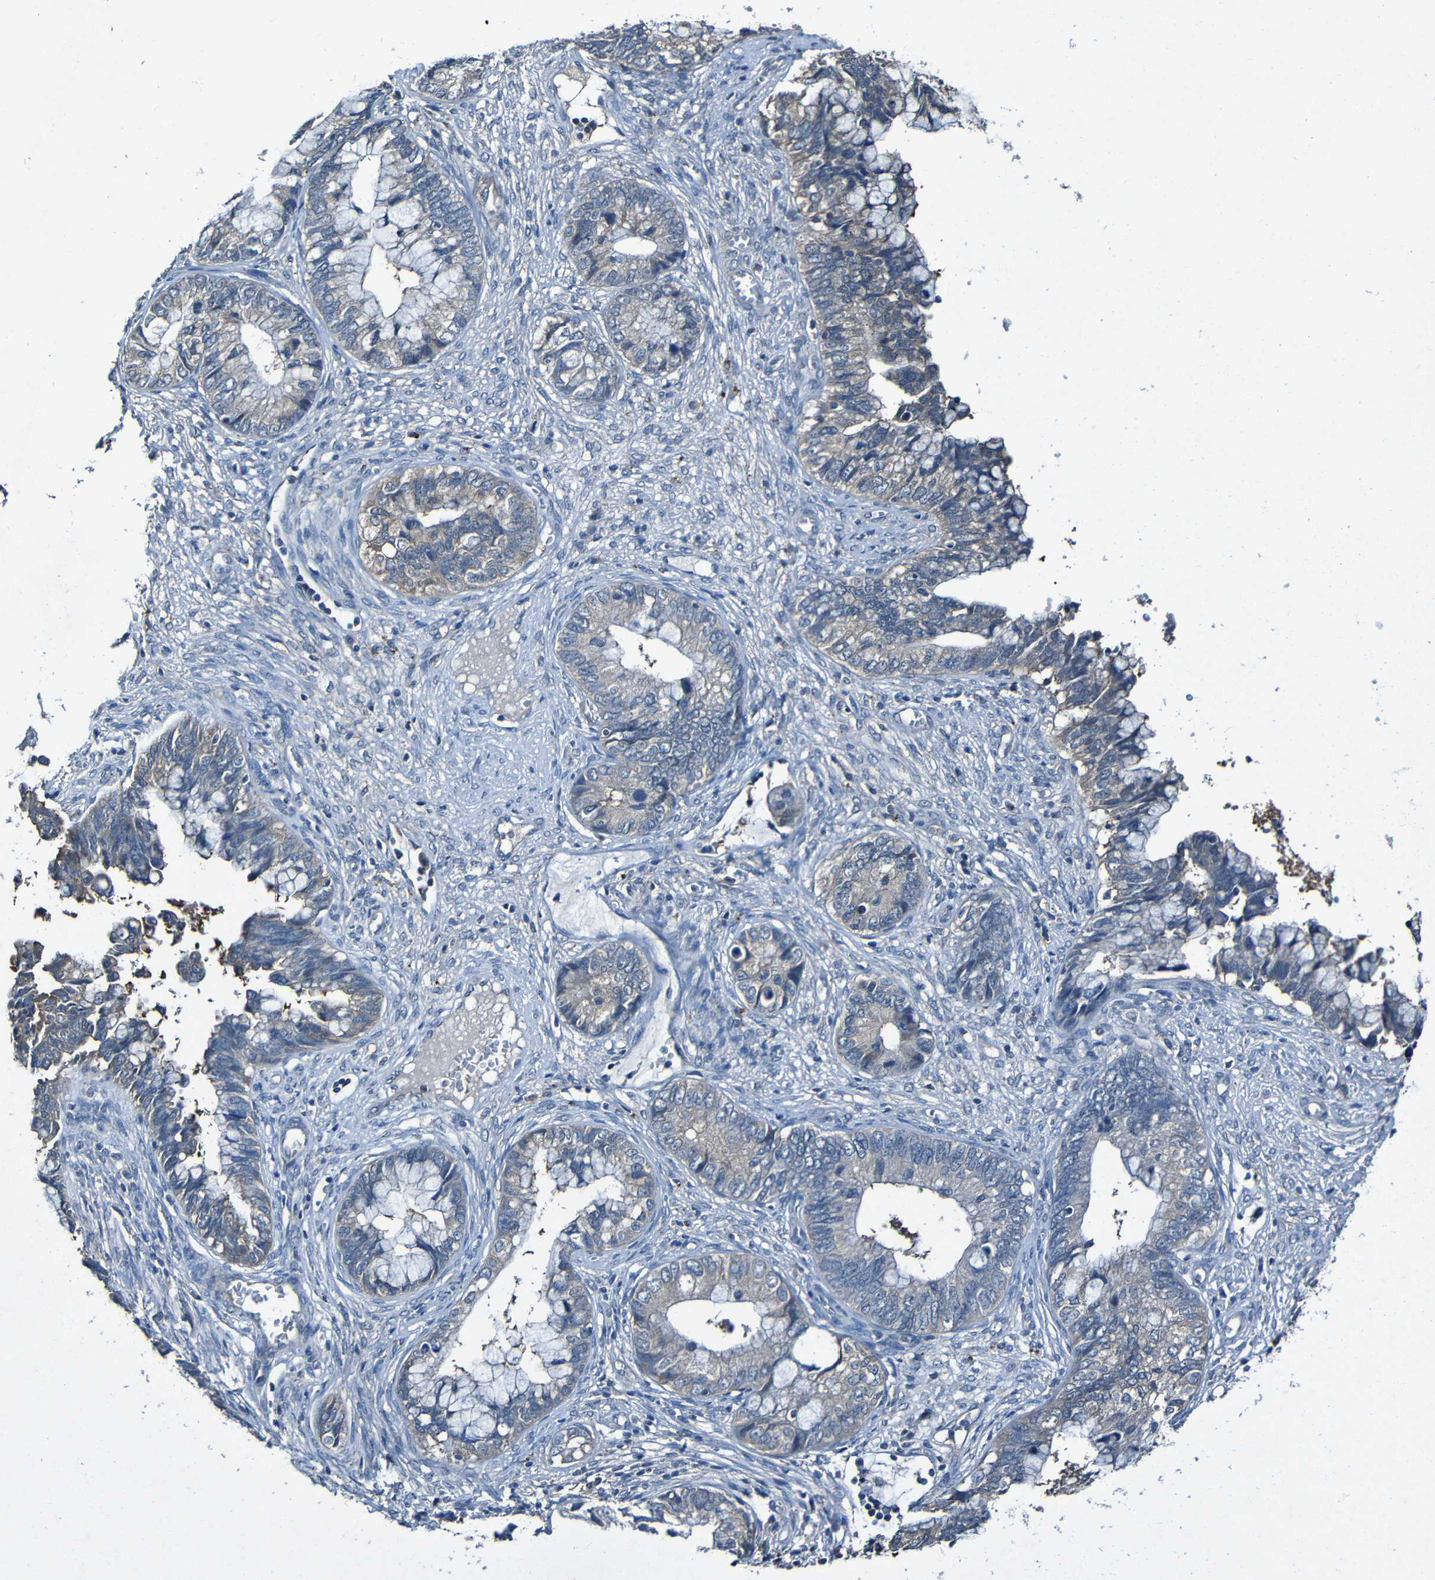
{"staining": {"intensity": "negative", "quantity": "none", "location": "none"}, "tissue": "cervical cancer", "cell_type": "Tumor cells", "image_type": "cancer", "snomed": [{"axis": "morphology", "description": "Adenocarcinoma, NOS"}, {"axis": "topography", "description": "Cervix"}], "caption": "This is an immunohistochemistry (IHC) histopathology image of human cervical cancer. There is no expression in tumor cells.", "gene": "LRRC70", "patient": {"sex": "female", "age": 44}}